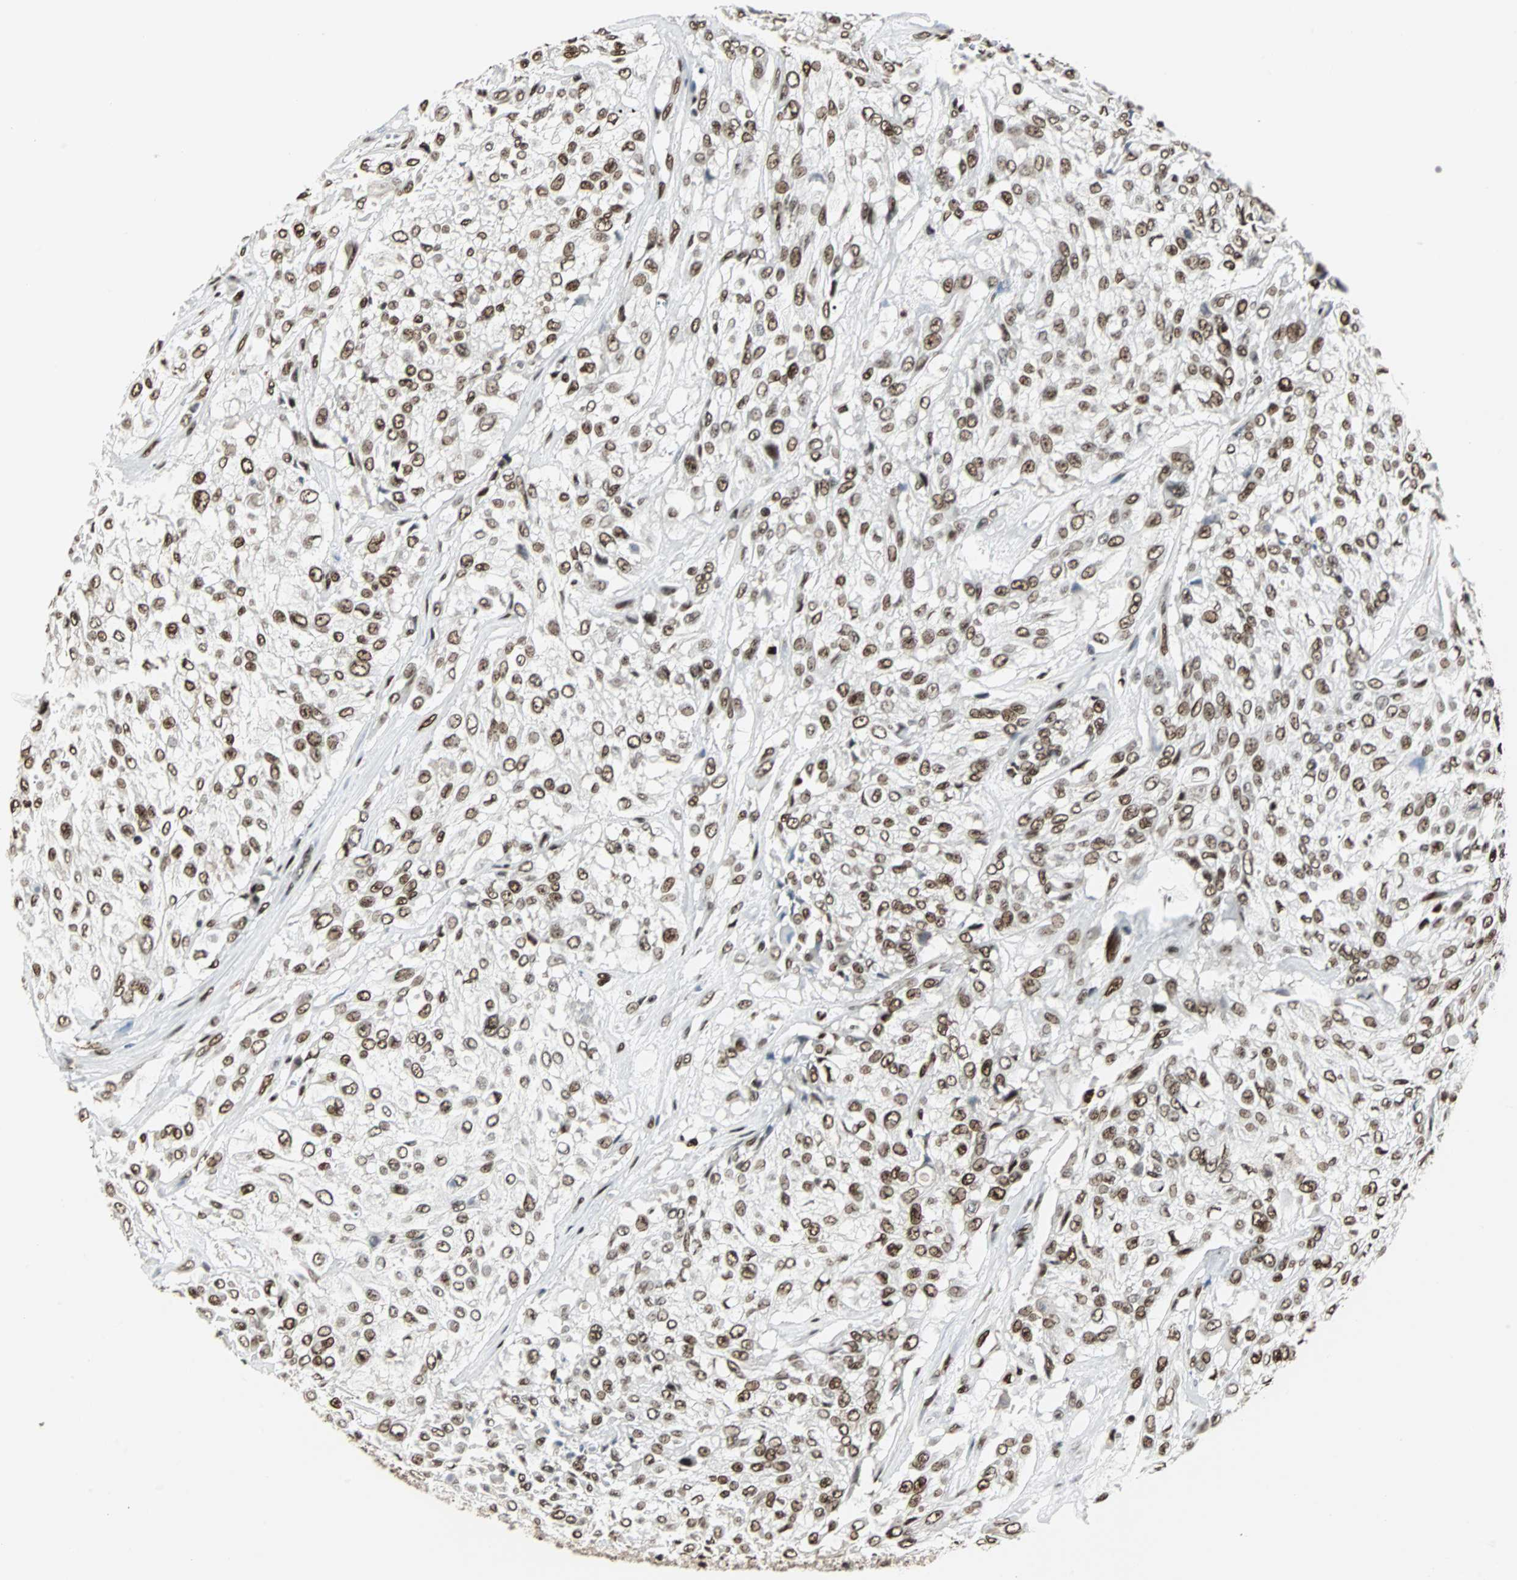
{"staining": {"intensity": "moderate", "quantity": ">75%", "location": "nuclear"}, "tissue": "urothelial cancer", "cell_type": "Tumor cells", "image_type": "cancer", "snomed": [{"axis": "morphology", "description": "Urothelial carcinoma, High grade"}, {"axis": "topography", "description": "Urinary bladder"}], "caption": "Protein expression analysis of human urothelial cancer reveals moderate nuclear staining in approximately >75% of tumor cells.", "gene": "XRCC4", "patient": {"sex": "male", "age": 57}}